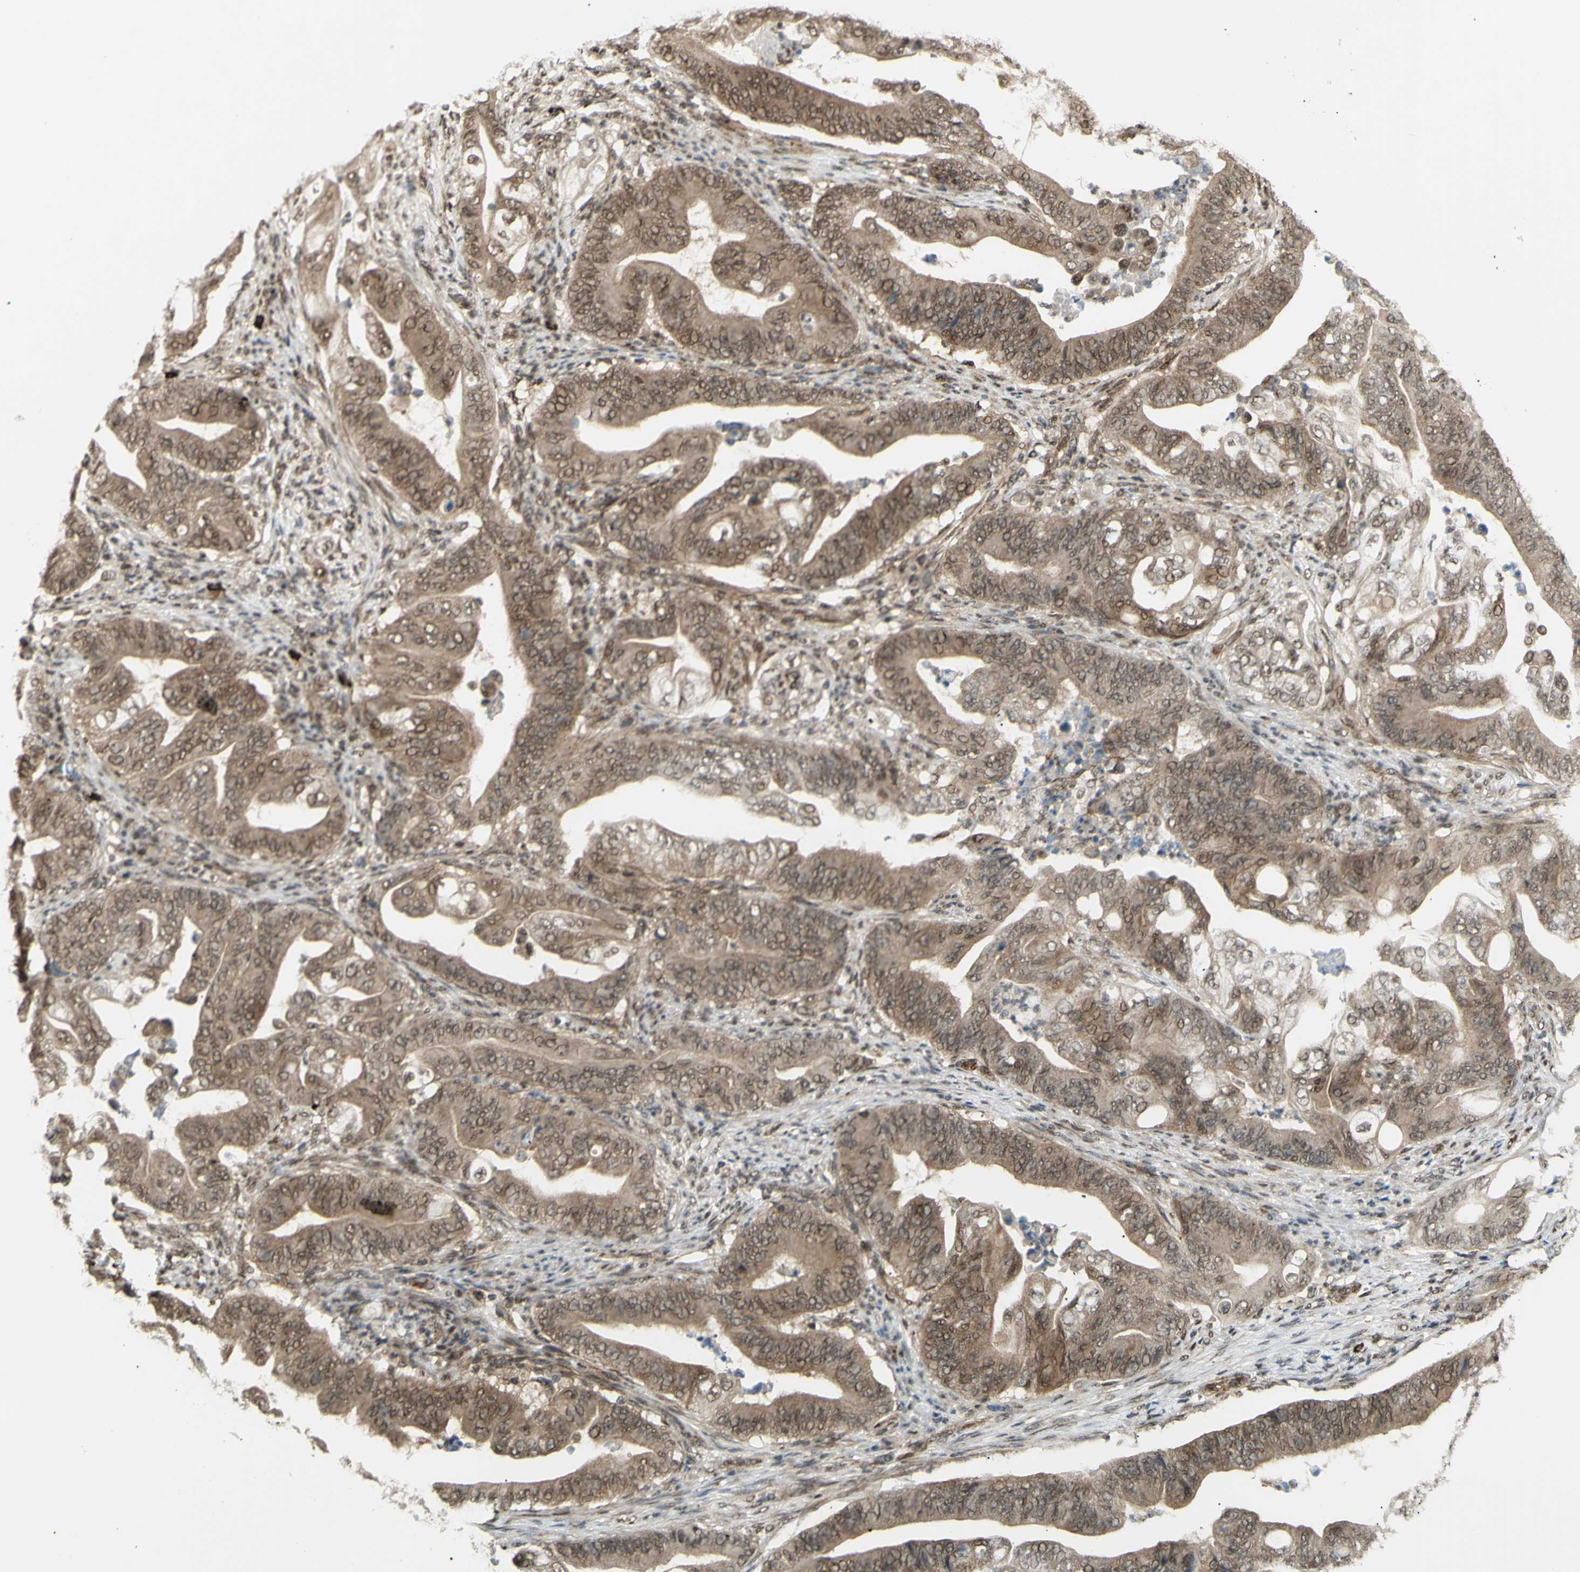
{"staining": {"intensity": "weak", "quantity": ">75%", "location": "cytoplasmic/membranous,nuclear"}, "tissue": "stomach cancer", "cell_type": "Tumor cells", "image_type": "cancer", "snomed": [{"axis": "morphology", "description": "Adenocarcinoma, NOS"}, {"axis": "topography", "description": "Stomach"}], "caption": "Stomach adenocarcinoma was stained to show a protein in brown. There is low levels of weak cytoplasmic/membranous and nuclear staining in approximately >75% of tumor cells.", "gene": "ZMYM6", "patient": {"sex": "female", "age": 73}}